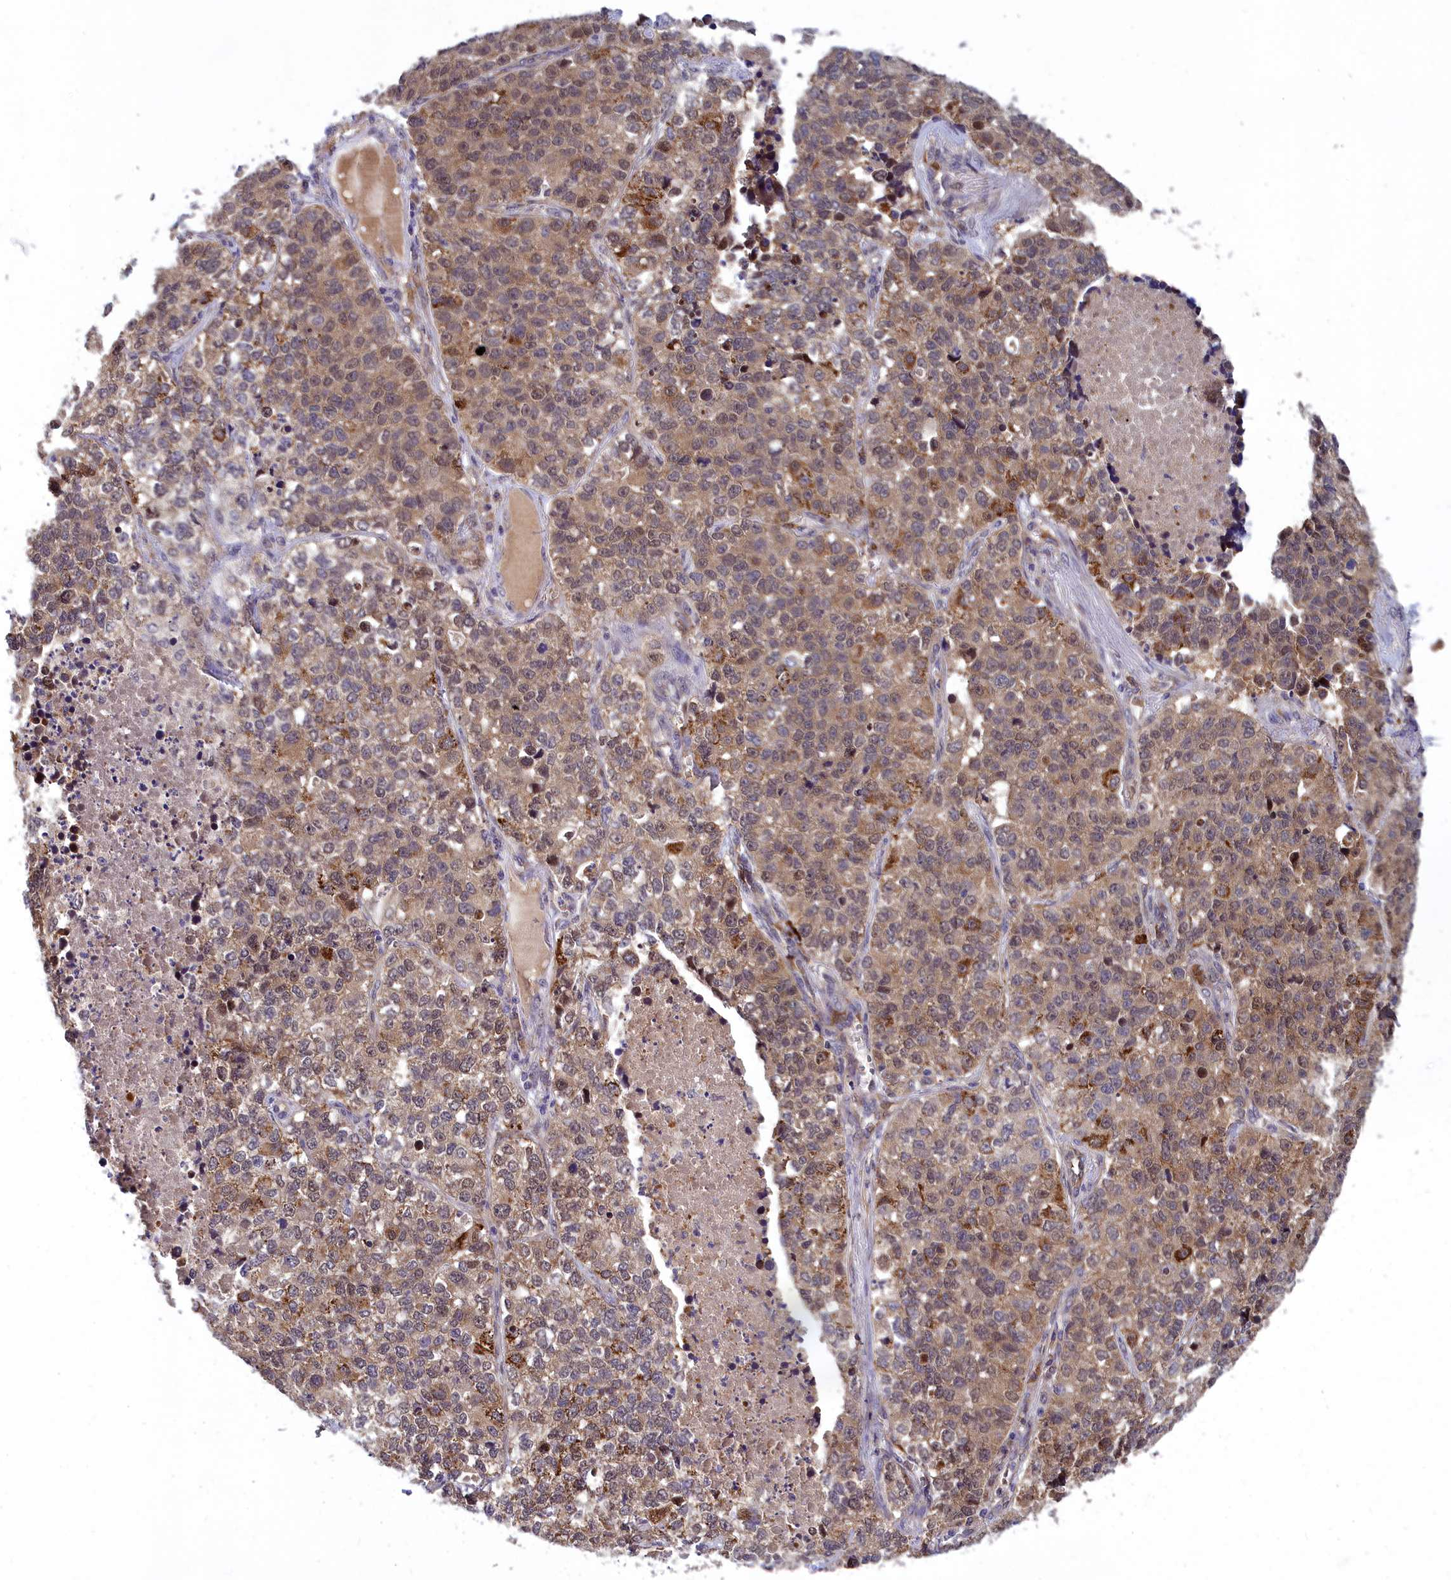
{"staining": {"intensity": "moderate", "quantity": "<25%", "location": "cytoplasmic/membranous"}, "tissue": "lung cancer", "cell_type": "Tumor cells", "image_type": "cancer", "snomed": [{"axis": "morphology", "description": "Adenocarcinoma, NOS"}, {"axis": "topography", "description": "Lung"}], "caption": "This is a histology image of immunohistochemistry staining of lung cancer, which shows moderate expression in the cytoplasmic/membranous of tumor cells.", "gene": "CCDC15", "patient": {"sex": "male", "age": 49}}